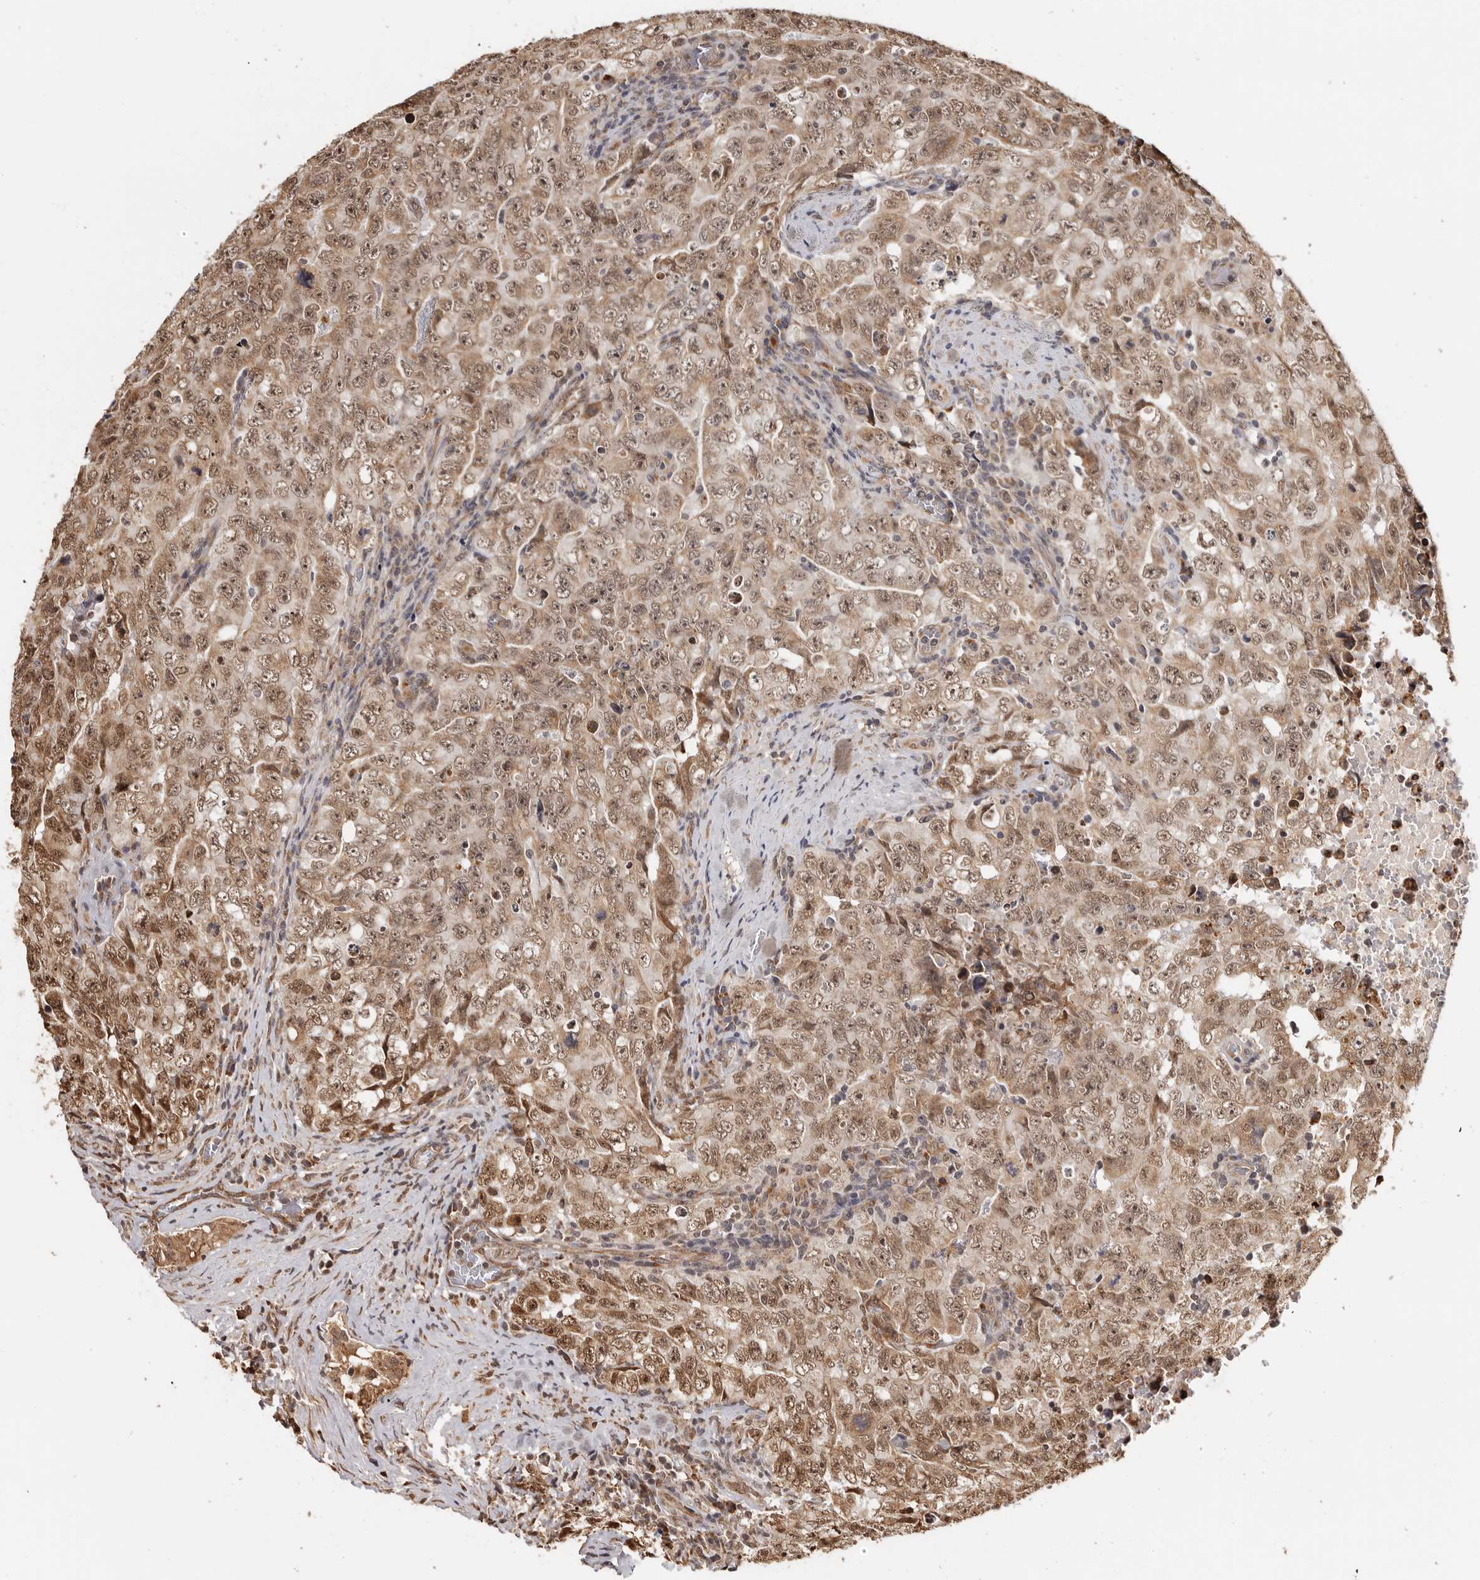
{"staining": {"intensity": "moderate", "quantity": ">75%", "location": "cytoplasmic/membranous,nuclear"}, "tissue": "testis cancer", "cell_type": "Tumor cells", "image_type": "cancer", "snomed": [{"axis": "morphology", "description": "Carcinoma, Embryonal, NOS"}, {"axis": "topography", "description": "Testis"}], "caption": "Testis embryonal carcinoma stained with IHC shows moderate cytoplasmic/membranous and nuclear positivity in about >75% of tumor cells. (IHC, brightfield microscopy, high magnification).", "gene": "ZNF83", "patient": {"sex": "male", "age": 26}}